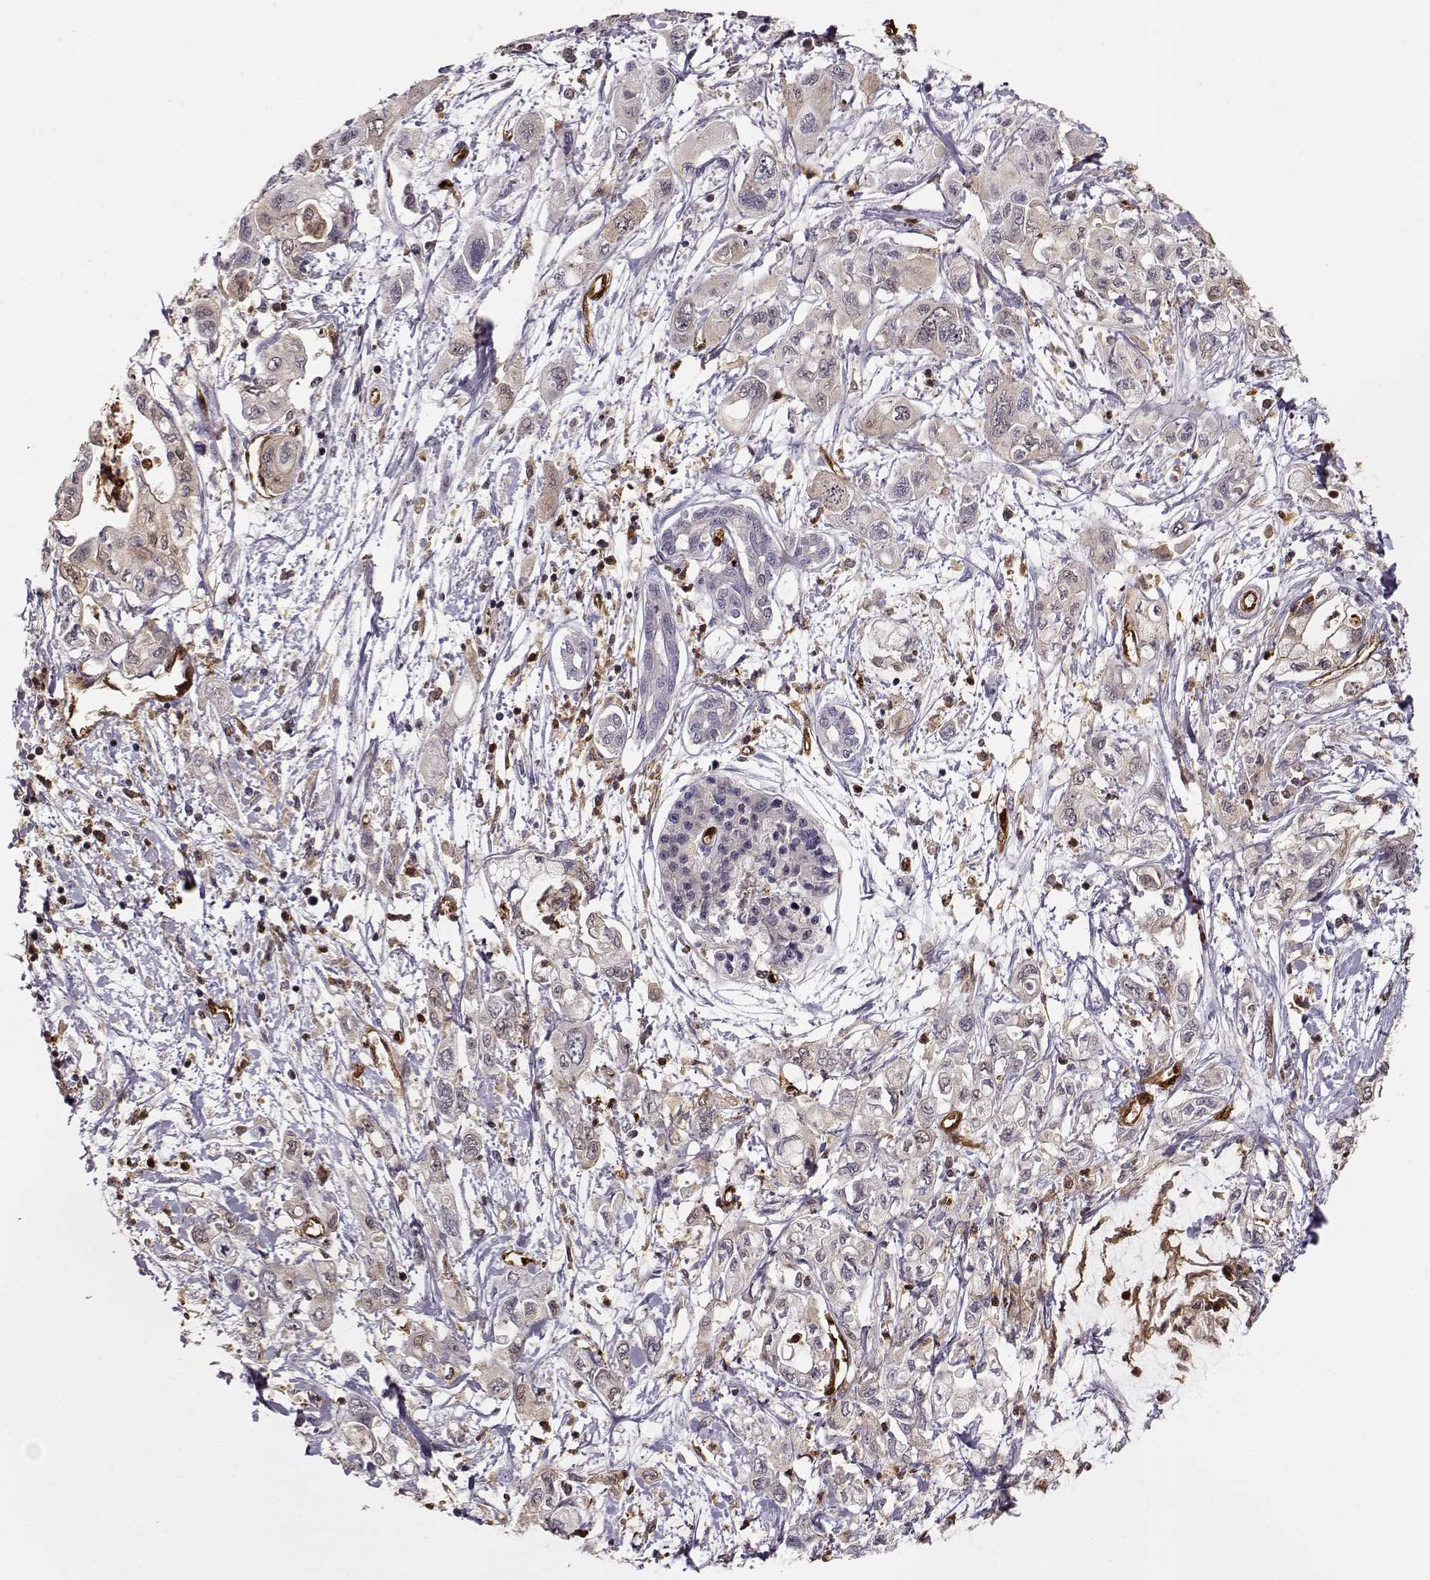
{"staining": {"intensity": "negative", "quantity": "none", "location": "none"}, "tissue": "pancreatic cancer", "cell_type": "Tumor cells", "image_type": "cancer", "snomed": [{"axis": "morphology", "description": "Adenocarcinoma, NOS"}, {"axis": "topography", "description": "Pancreas"}], "caption": "A photomicrograph of pancreatic cancer stained for a protein shows no brown staining in tumor cells. (DAB (3,3'-diaminobenzidine) immunohistochemistry (IHC) visualized using brightfield microscopy, high magnification).", "gene": "PNP", "patient": {"sex": "male", "age": 54}}